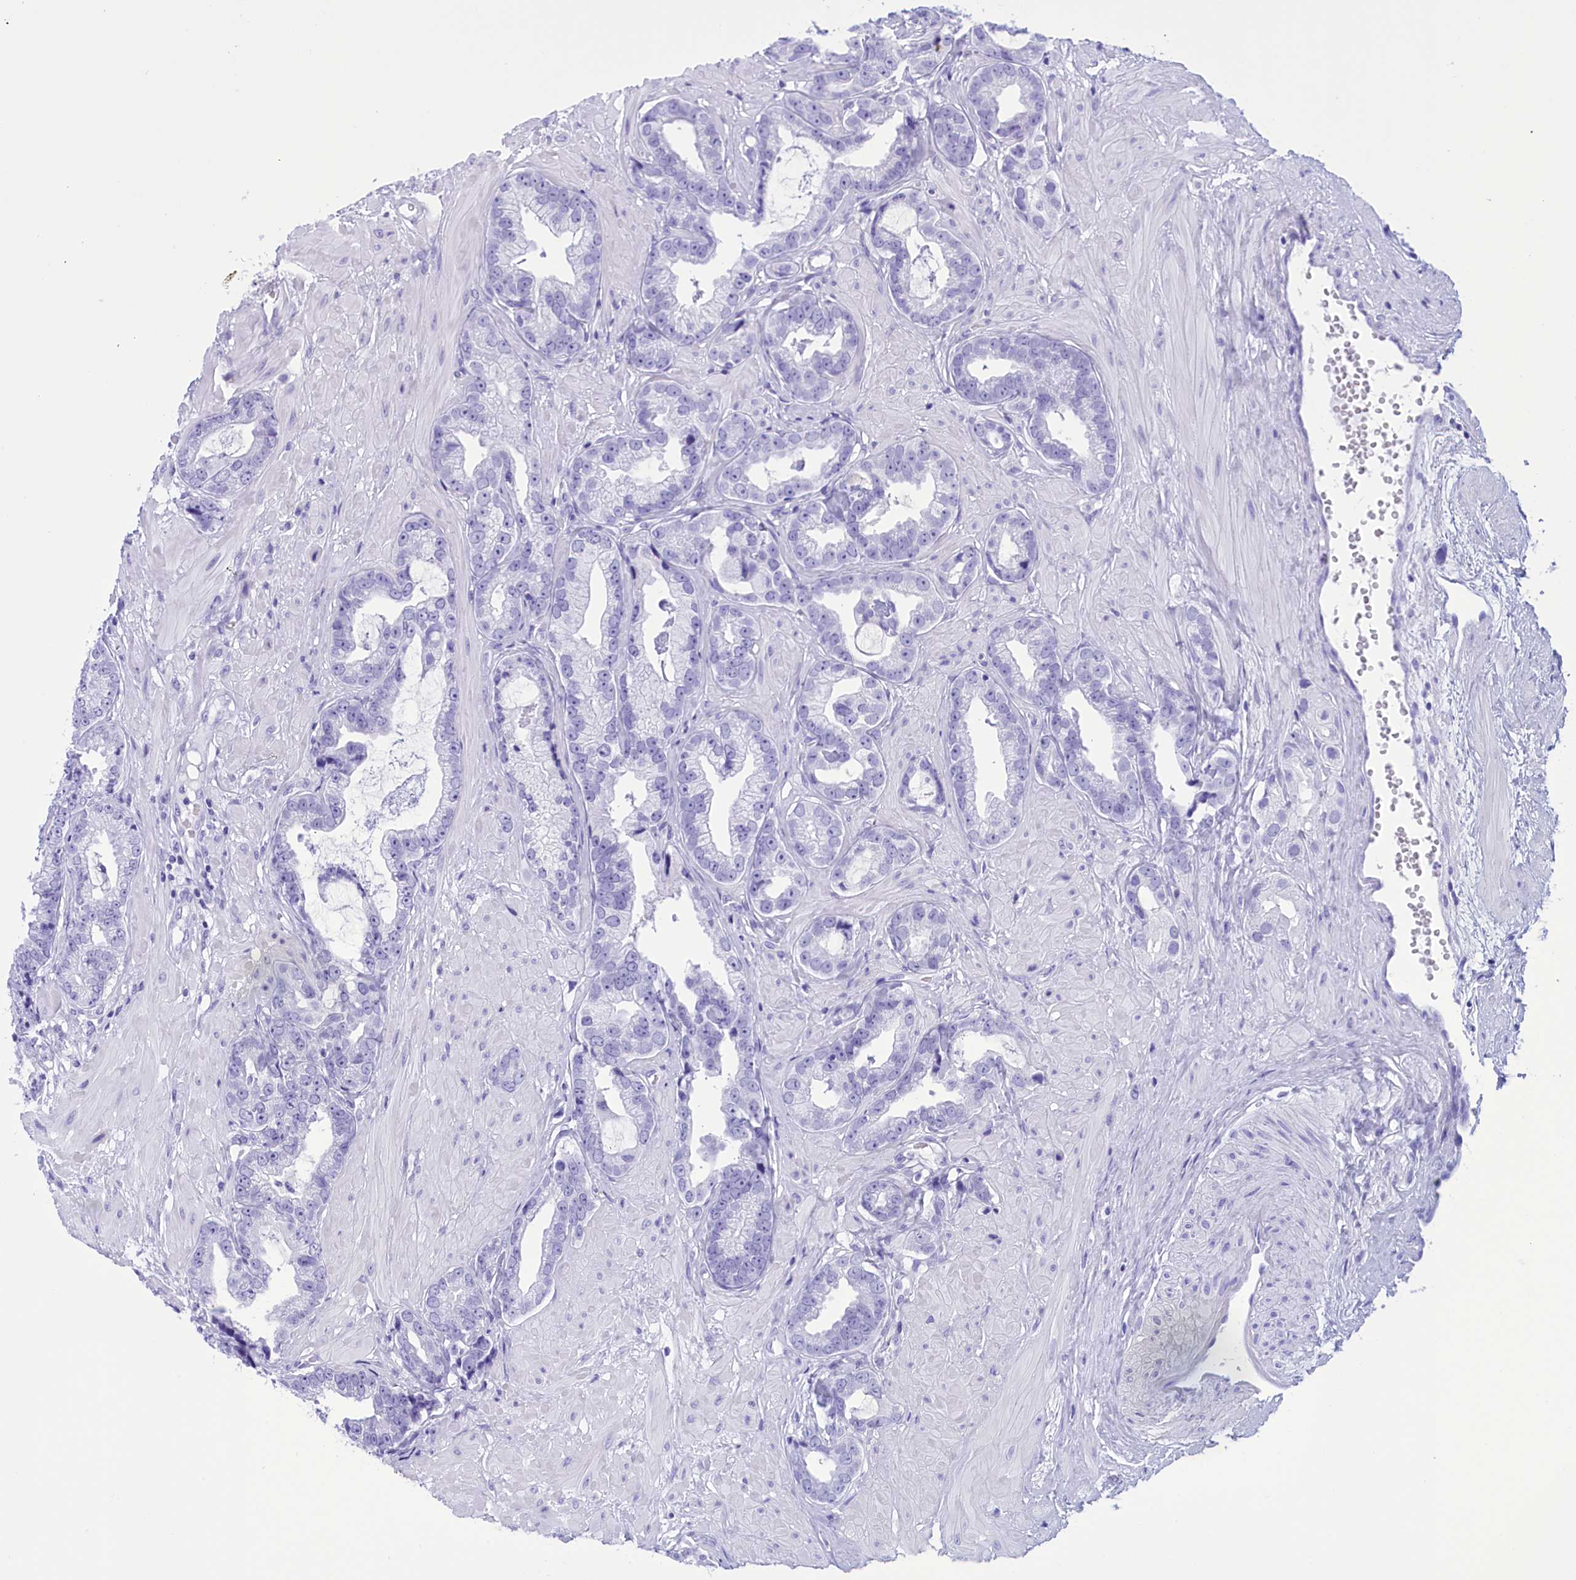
{"staining": {"intensity": "negative", "quantity": "none", "location": "none"}, "tissue": "prostate cancer", "cell_type": "Tumor cells", "image_type": "cancer", "snomed": [{"axis": "morphology", "description": "Adenocarcinoma, Low grade"}, {"axis": "topography", "description": "Prostate"}], "caption": "There is no significant staining in tumor cells of prostate adenocarcinoma (low-grade).", "gene": "BRI3", "patient": {"sex": "male", "age": 64}}